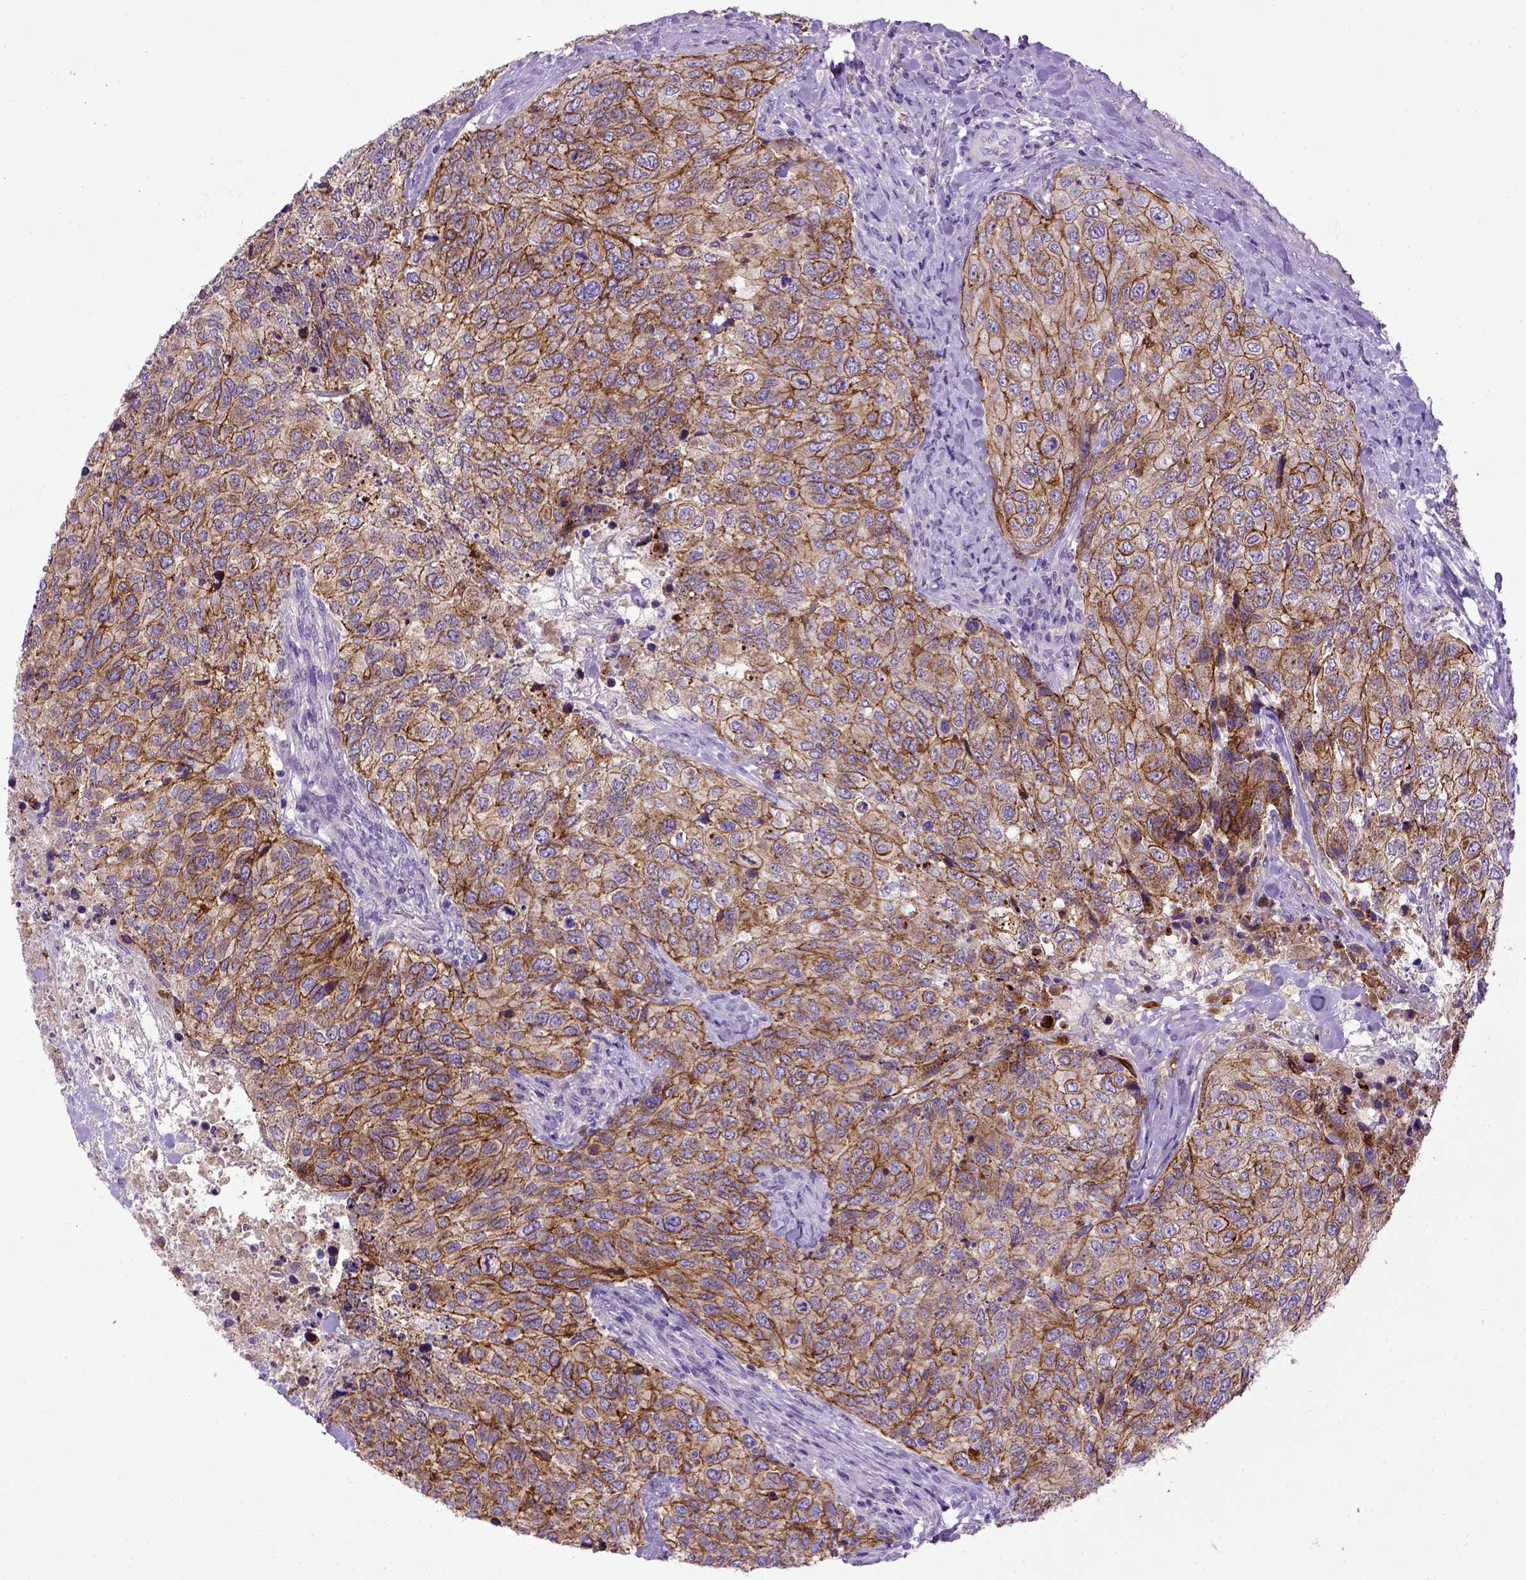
{"staining": {"intensity": "moderate", "quantity": ">75%", "location": "cytoplasmic/membranous"}, "tissue": "urothelial cancer", "cell_type": "Tumor cells", "image_type": "cancer", "snomed": [{"axis": "morphology", "description": "Urothelial carcinoma, High grade"}, {"axis": "topography", "description": "Urinary bladder"}], "caption": "This micrograph demonstrates high-grade urothelial carcinoma stained with immunohistochemistry (IHC) to label a protein in brown. The cytoplasmic/membranous of tumor cells show moderate positivity for the protein. Nuclei are counter-stained blue.", "gene": "CDH1", "patient": {"sex": "female", "age": 78}}